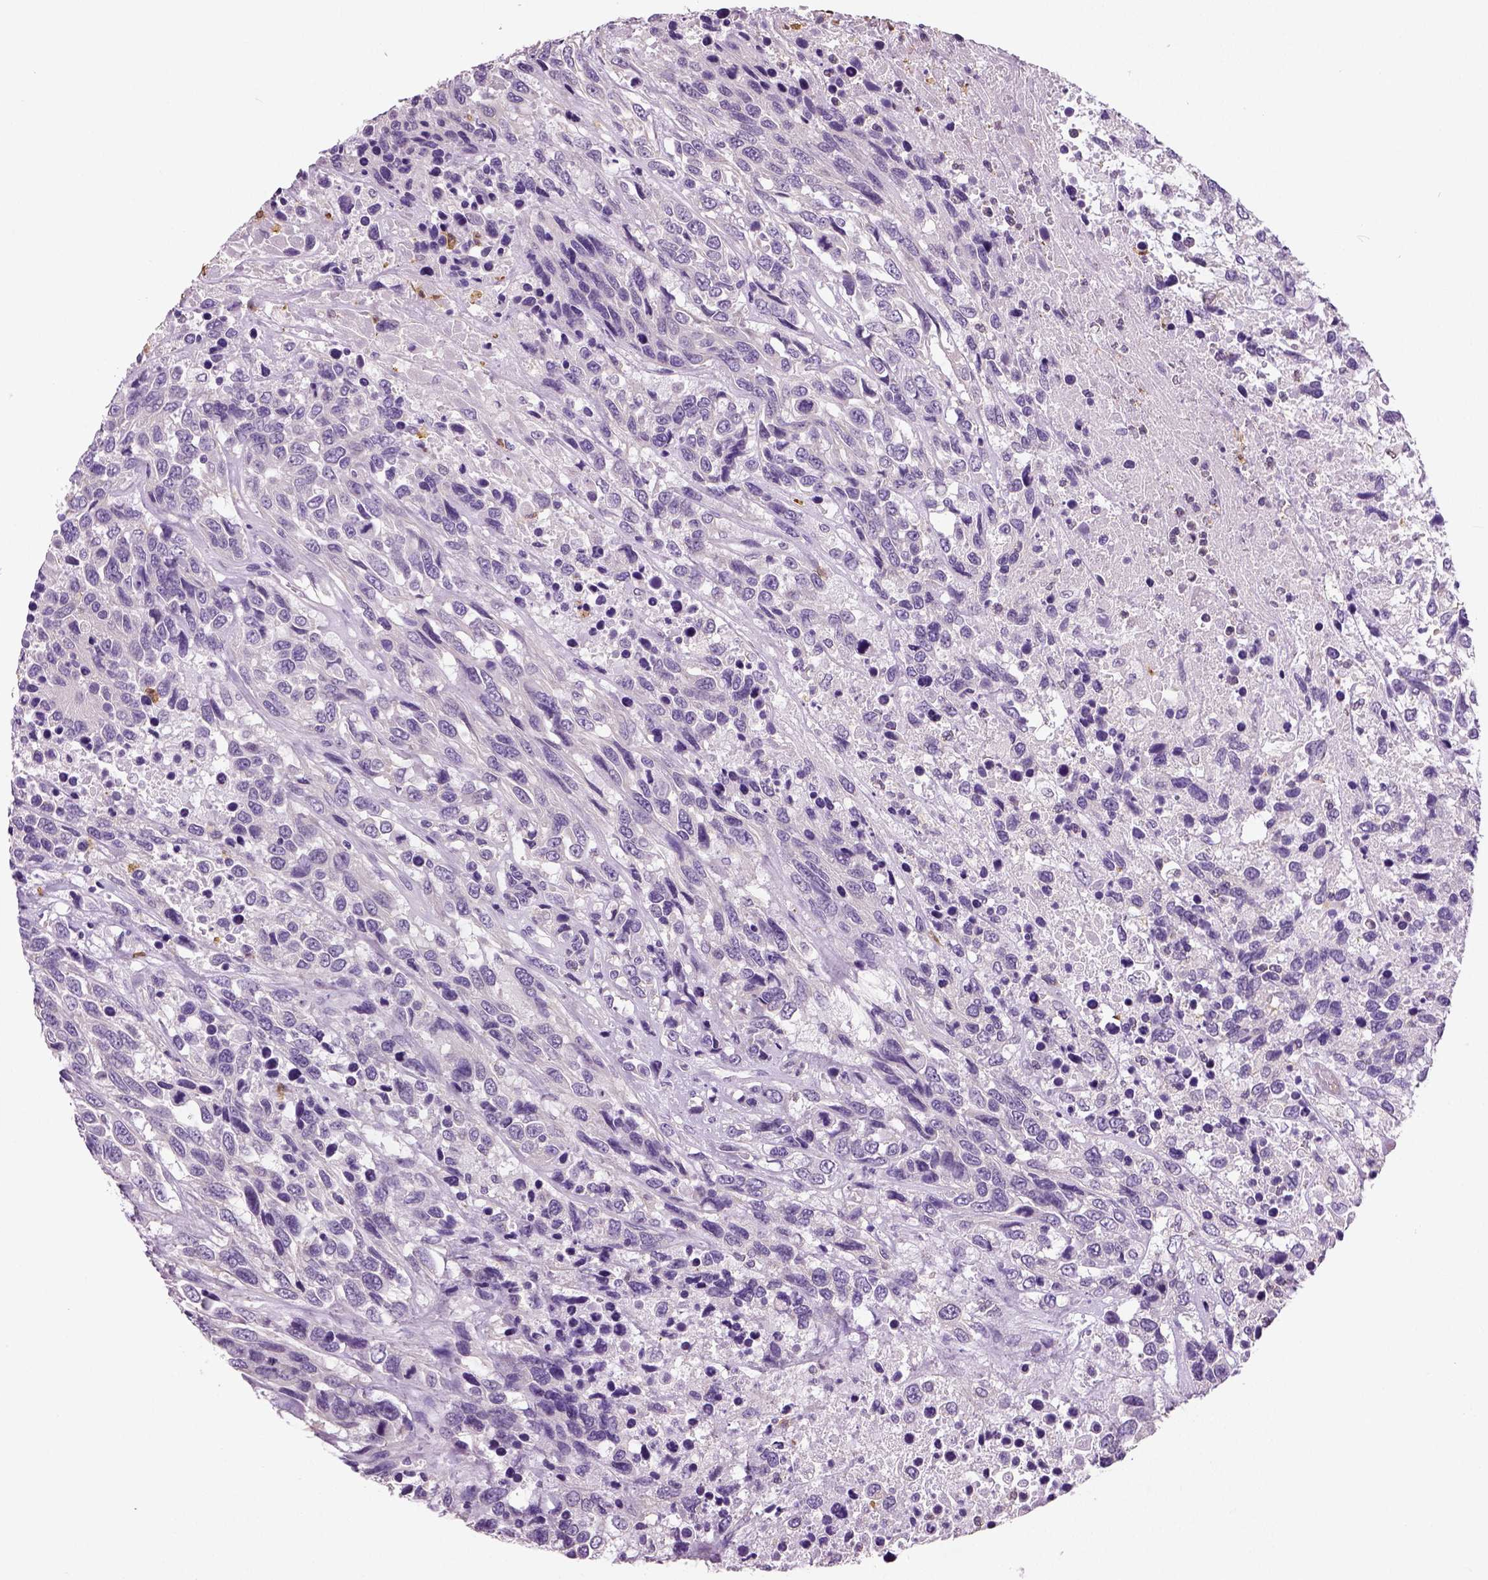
{"staining": {"intensity": "negative", "quantity": "none", "location": "none"}, "tissue": "urothelial cancer", "cell_type": "Tumor cells", "image_type": "cancer", "snomed": [{"axis": "morphology", "description": "Urothelial carcinoma, High grade"}, {"axis": "topography", "description": "Urinary bladder"}], "caption": "Image shows no significant protein positivity in tumor cells of urothelial carcinoma (high-grade). (DAB IHC visualized using brightfield microscopy, high magnification).", "gene": "NECAB2", "patient": {"sex": "female", "age": 70}}